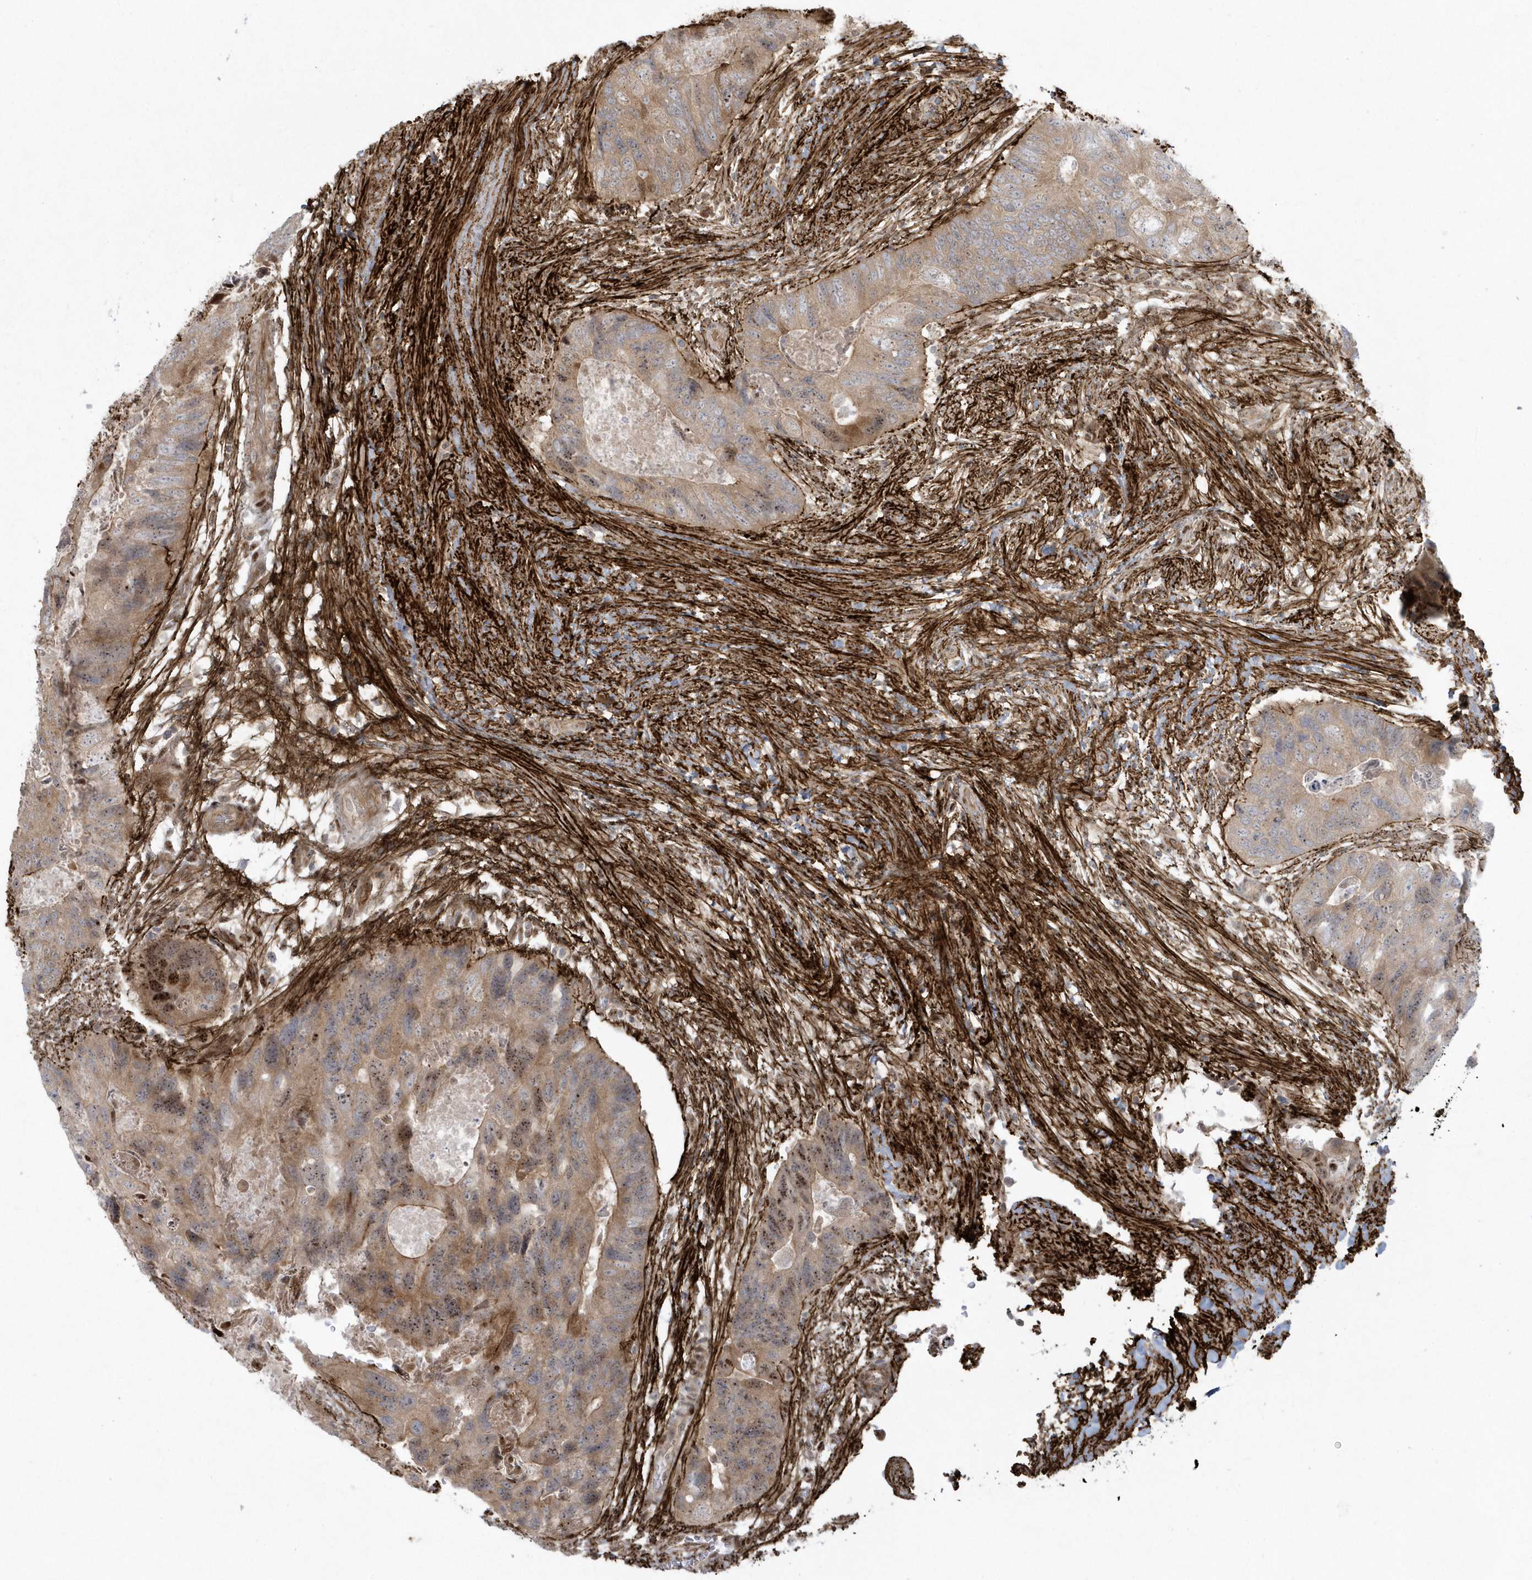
{"staining": {"intensity": "weak", "quantity": "25%-75%", "location": "cytoplasmic/membranous,nuclear"}, "tissue": "colorectal cancer", "cell_type": "Tumor cells", "image_type": "cancer", "snomed": [{"axis": "morphology", "description": "Adenocarcinoma, NOS"}, {"axis": "topography", "description": "Rectum"}], "caption": "Immunohistochemical staining of human colorectal cancer displays low levels of weak cytoplasmic/membranous and nuclear protein positivity in approximately 25%-75% of tumor cells.", "gene": "MASP2", "patient": {"sex": "male", "age": 63}}